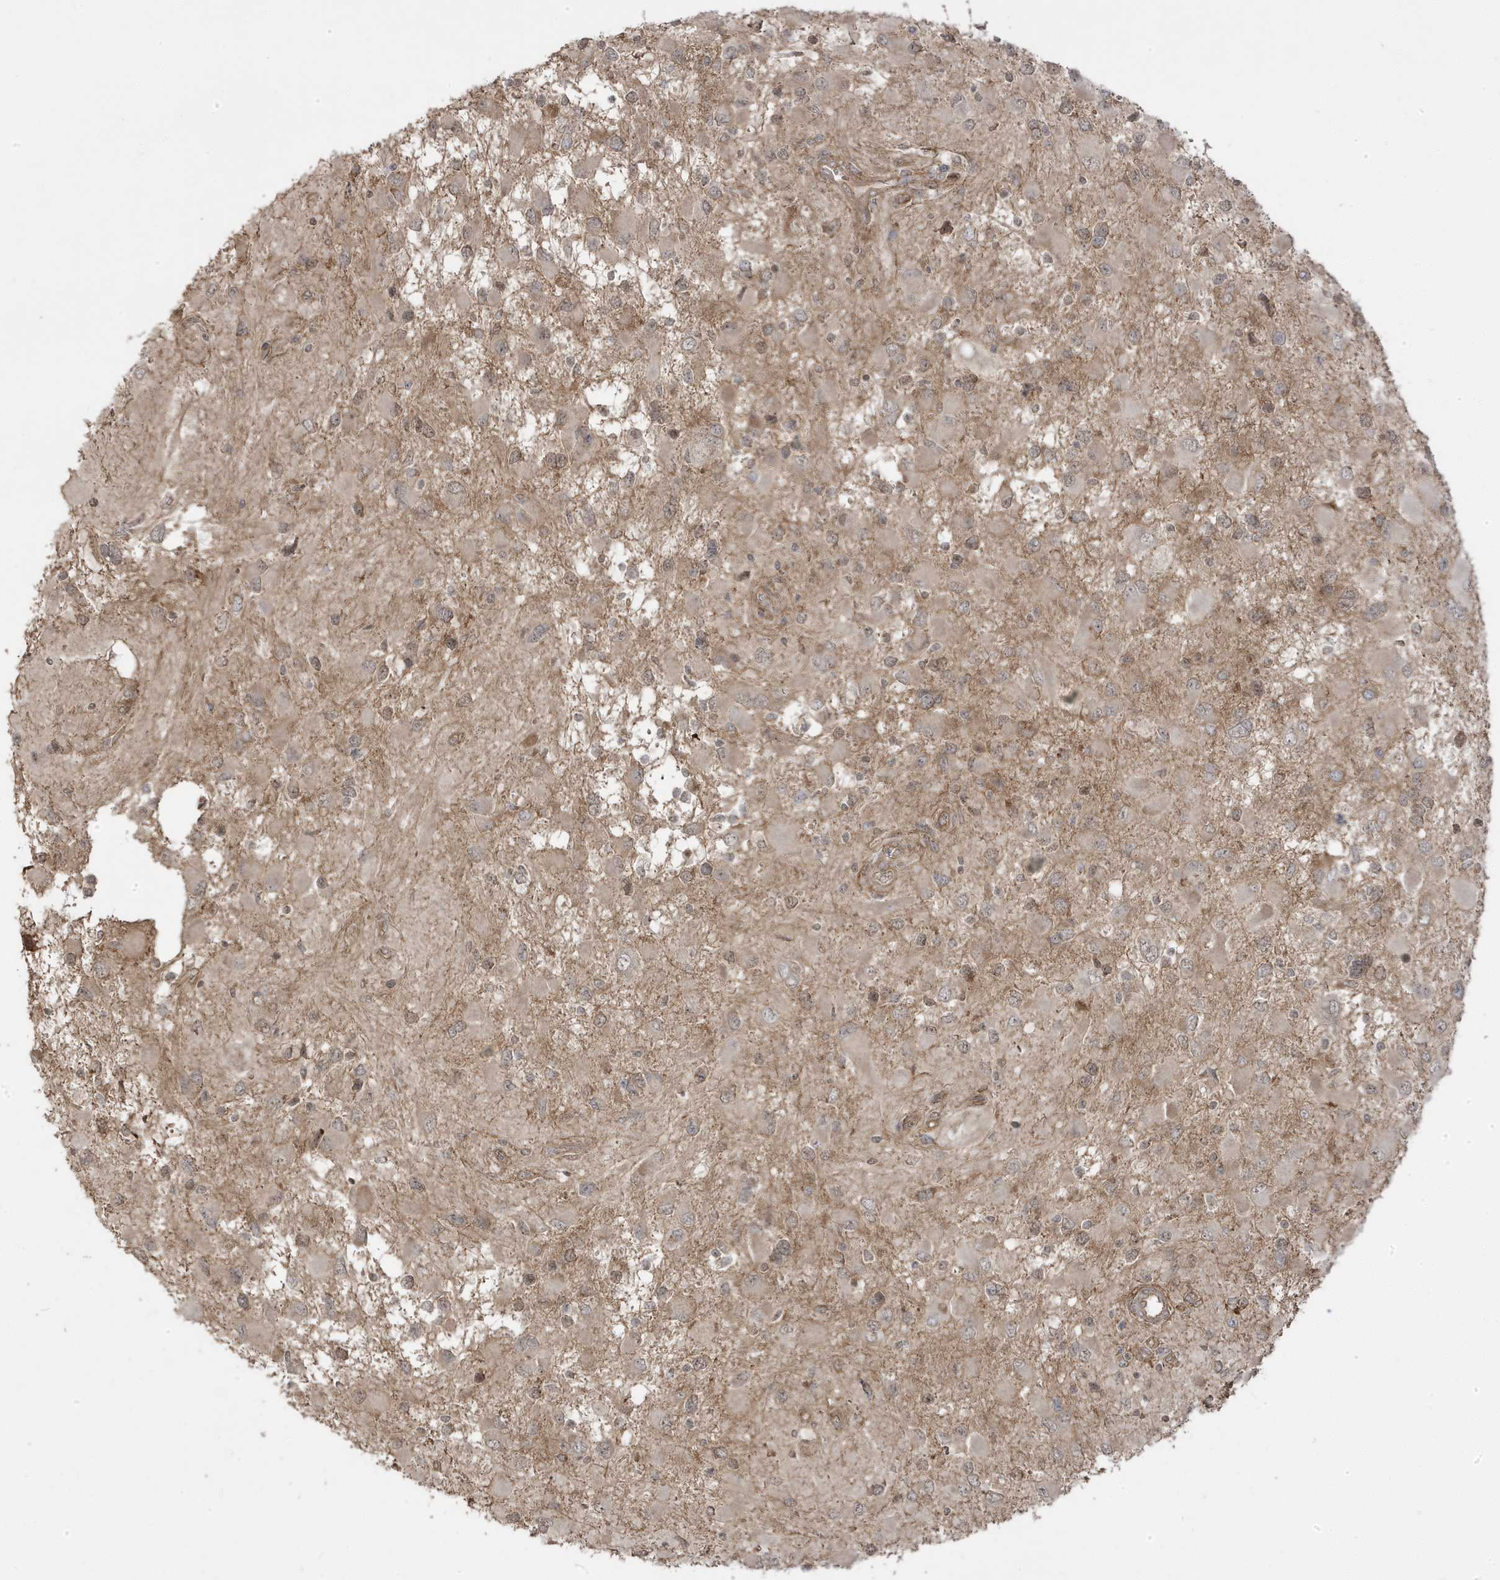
{"staining": {"intensity": "weak", "quantity": "<25%", "location": "cytoplasmic/membranous"}, "tissue": "glioma", "cell_type": "Tumor cells", "image_type": "cancer", "snomed": [{"axis": "morphology", "description": "Glioma, malignant, High grade"}, {"axis": "topography", "description": "Brain"}], "caption": "Immunohistochemical staining of human malignant high-grade glioma exhibits no significant positivity in tumor cells.", "gene": "DNAJC12", "patient": {"sex": "male", "age": 53}}